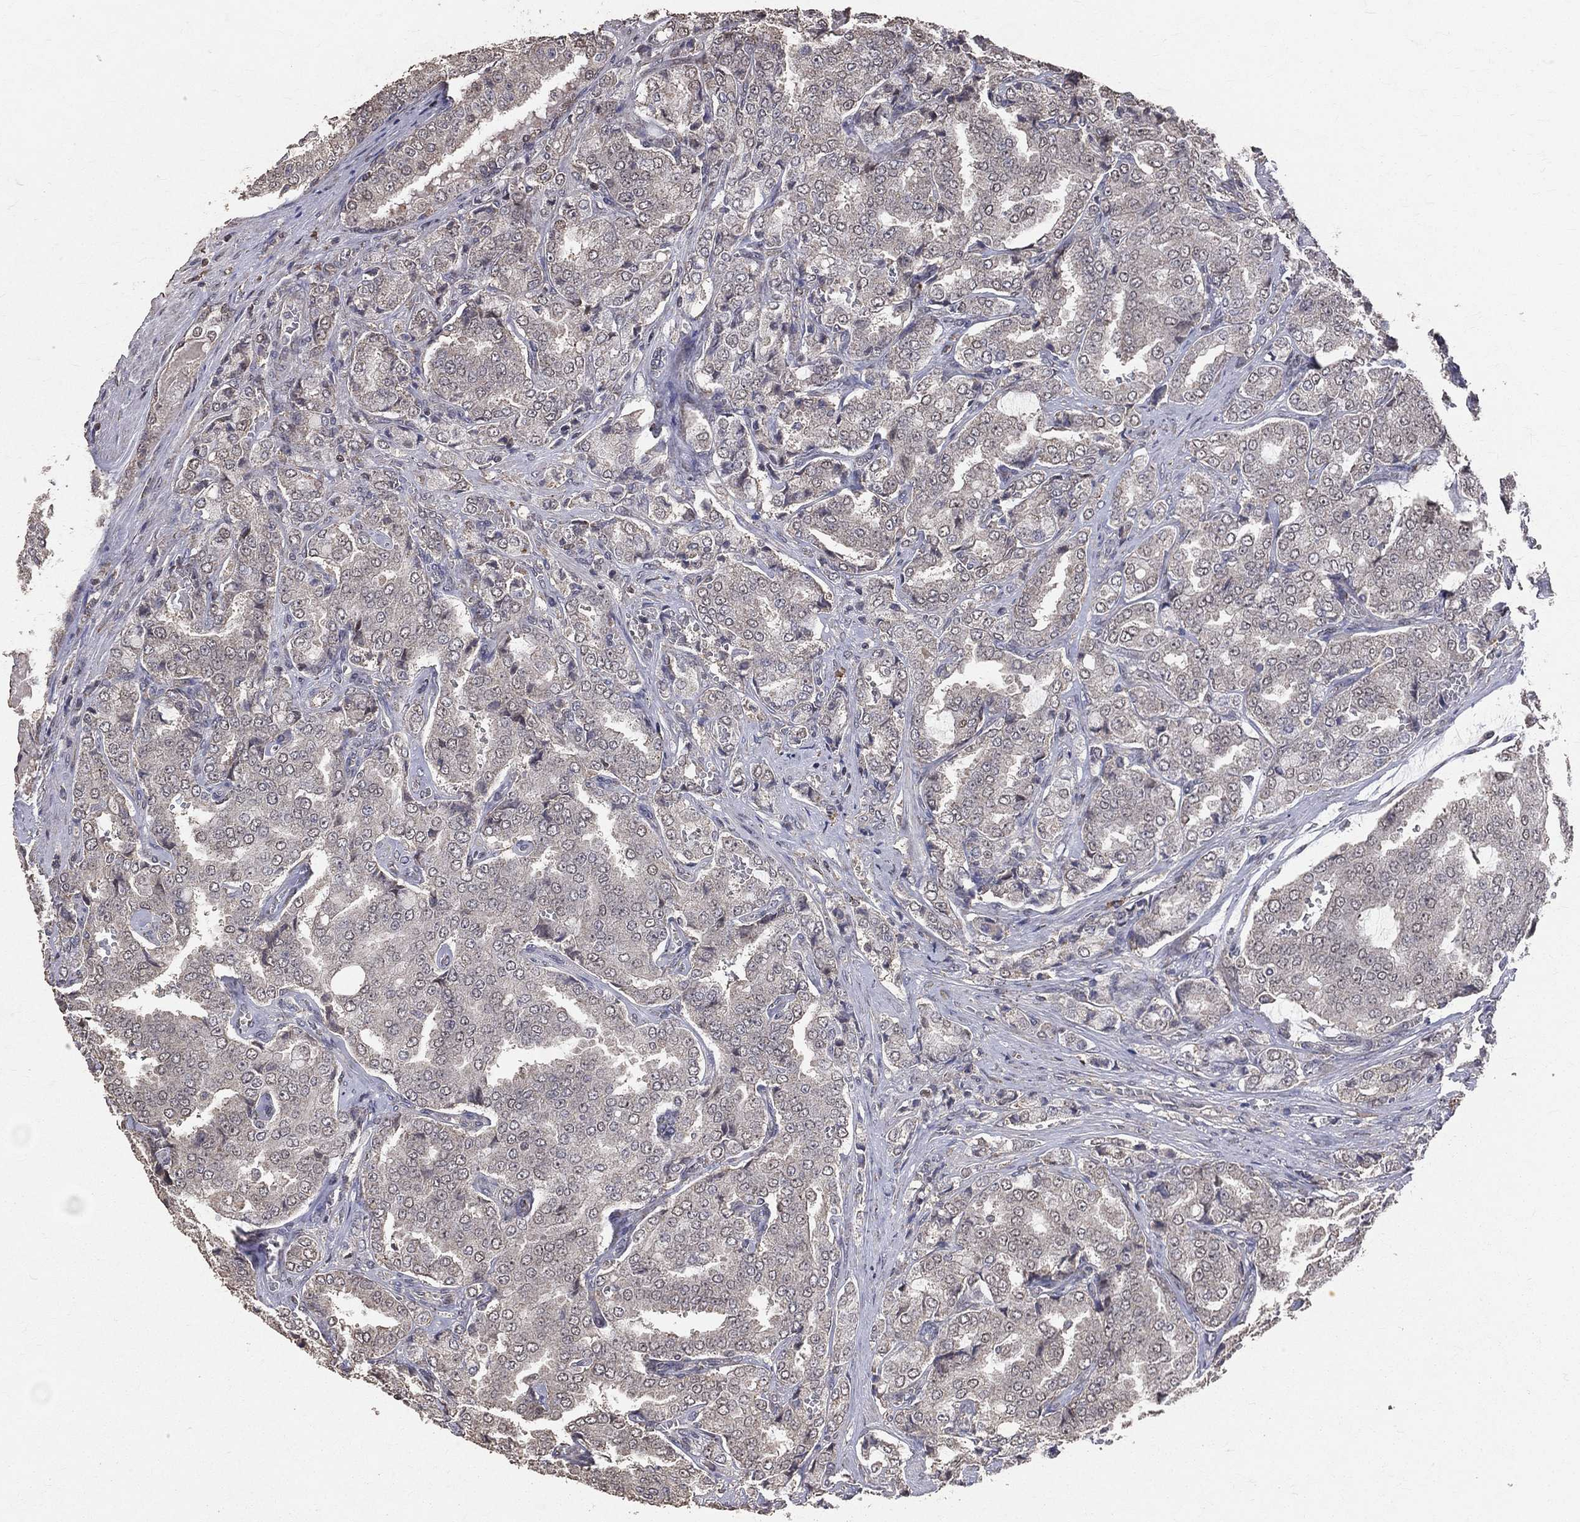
{"staining": {"intensity": "weak", "quantity": "25%-75%", "location": "cytoplasmic/membranous"}, "tissue": "prostate cancer", "cell_type": "Tumor cells", "image_type": "cancer", "snomed": [{"axis": "morphology", "description": "Adenocarcinoma, NOS"}, {"axis": "topography", "description": "Prostate"}], "caption": "About 25%-75% of tumor cells in prostate adenocarcinoma display weak cytoplasmic/membranous protein positivity as visualized by brown immunohistochemical staining.", "gene": "LY6K", "patient": {"sex": "male", "age": 65}}